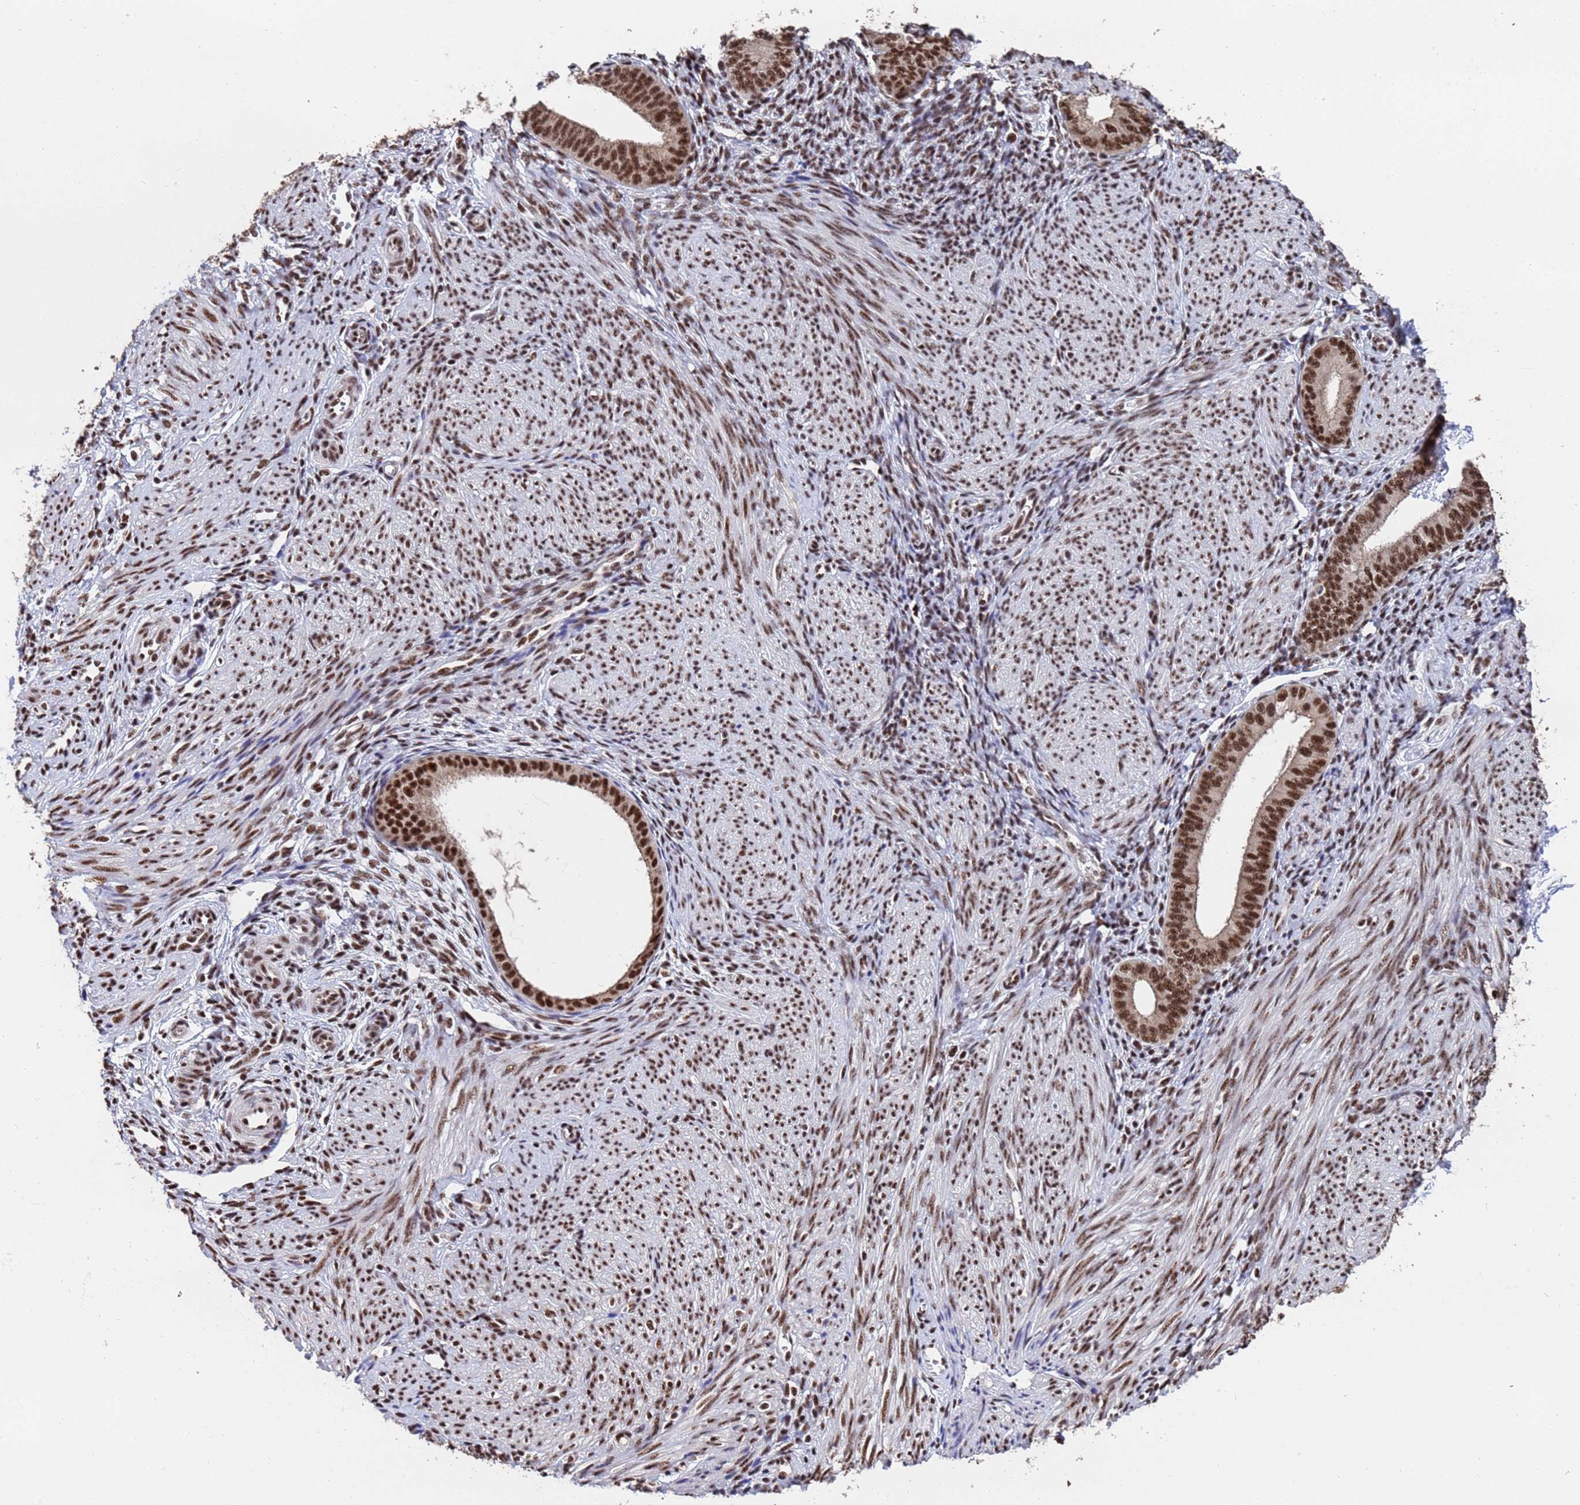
{"staining": {"intensity": "moderate", "quantity": ">75%", "location": "nuclear"}, "tissue": "endometrium", "cell_type": "Cells in endometrial stroma", "image_type": "normal", "snomed": [{"axis": "morphology", "description": "Normal tissue, NOS"}, {"axis": "topography", "description": "Endometrium"}], "caption": "Immunohistochemical staining of normal human endometrium reveals medium levels of moderate nuclear positivity in about >75% of cells in endometrial stroma. The protein of interest is shown in brown color, while the nuclei are stained blue.", "gene": "SF3B2", "patient": {"sex": "female", "age": 49}}